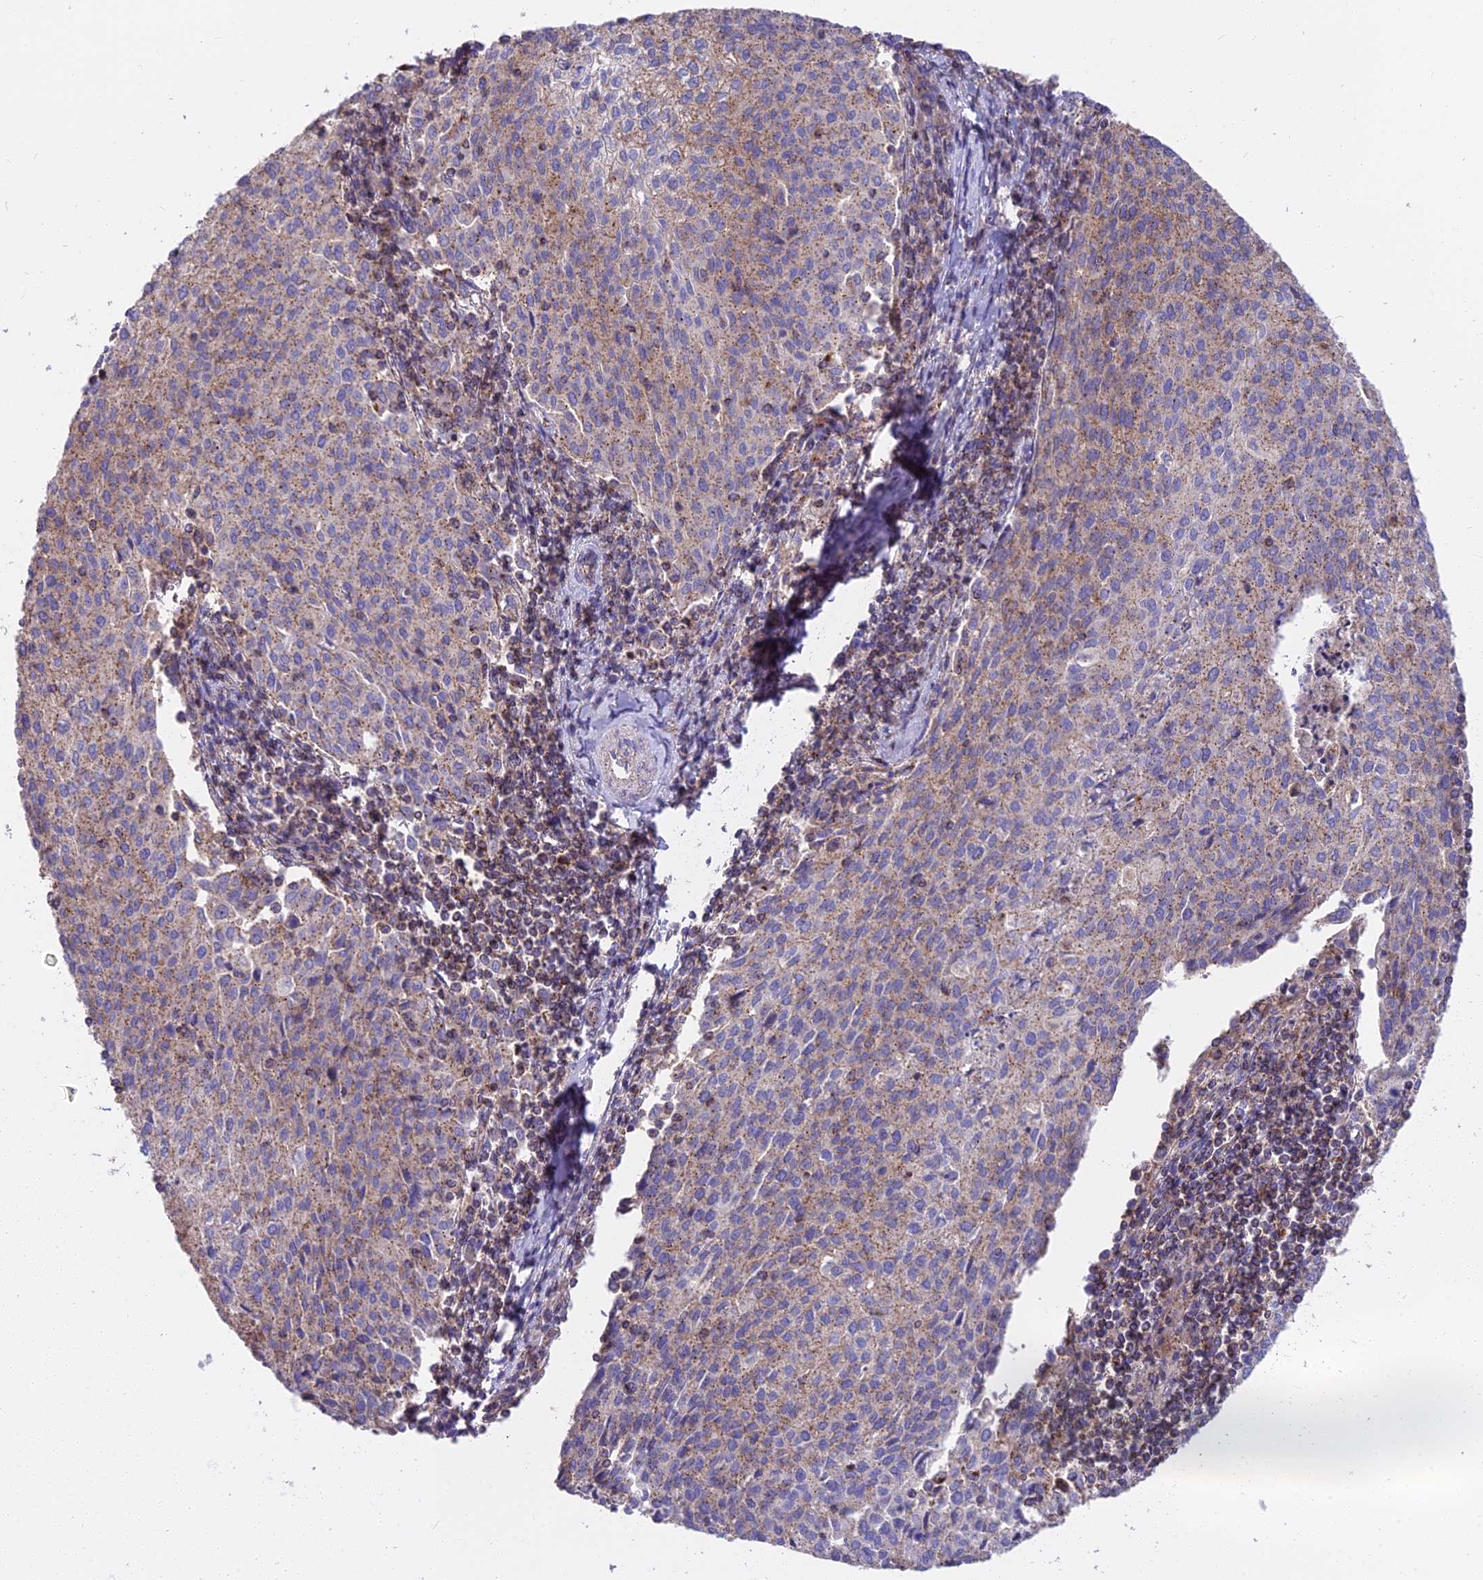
{"staining": {"intensity": "weak", "quantity": ">75%", "location": "cytoplasmic/membranous"}, "tissue": "cervical cancer", "cell_type": "Tumor cells", "image_type": "cancer", "snomed": [{"axis": "morphology", "description": "Squamous cell carcinoma, NOS"}, {"axis": "topography", "description": "Cervix"}], "caption": "Protein expression analysis of squamous cell carcinoma (cervical) displays weak cytoplasmic/membranous positivity in approximately >75% of tumor cells. The protein of interest is stained brown, and the nuclei are stained in blue (DAB (3,3'-diaminobenzidine) IHC with brightfield microscopy, high magnification).", "gene": "FRMPD1", "patient": {"sex": "female", "age": 46}}